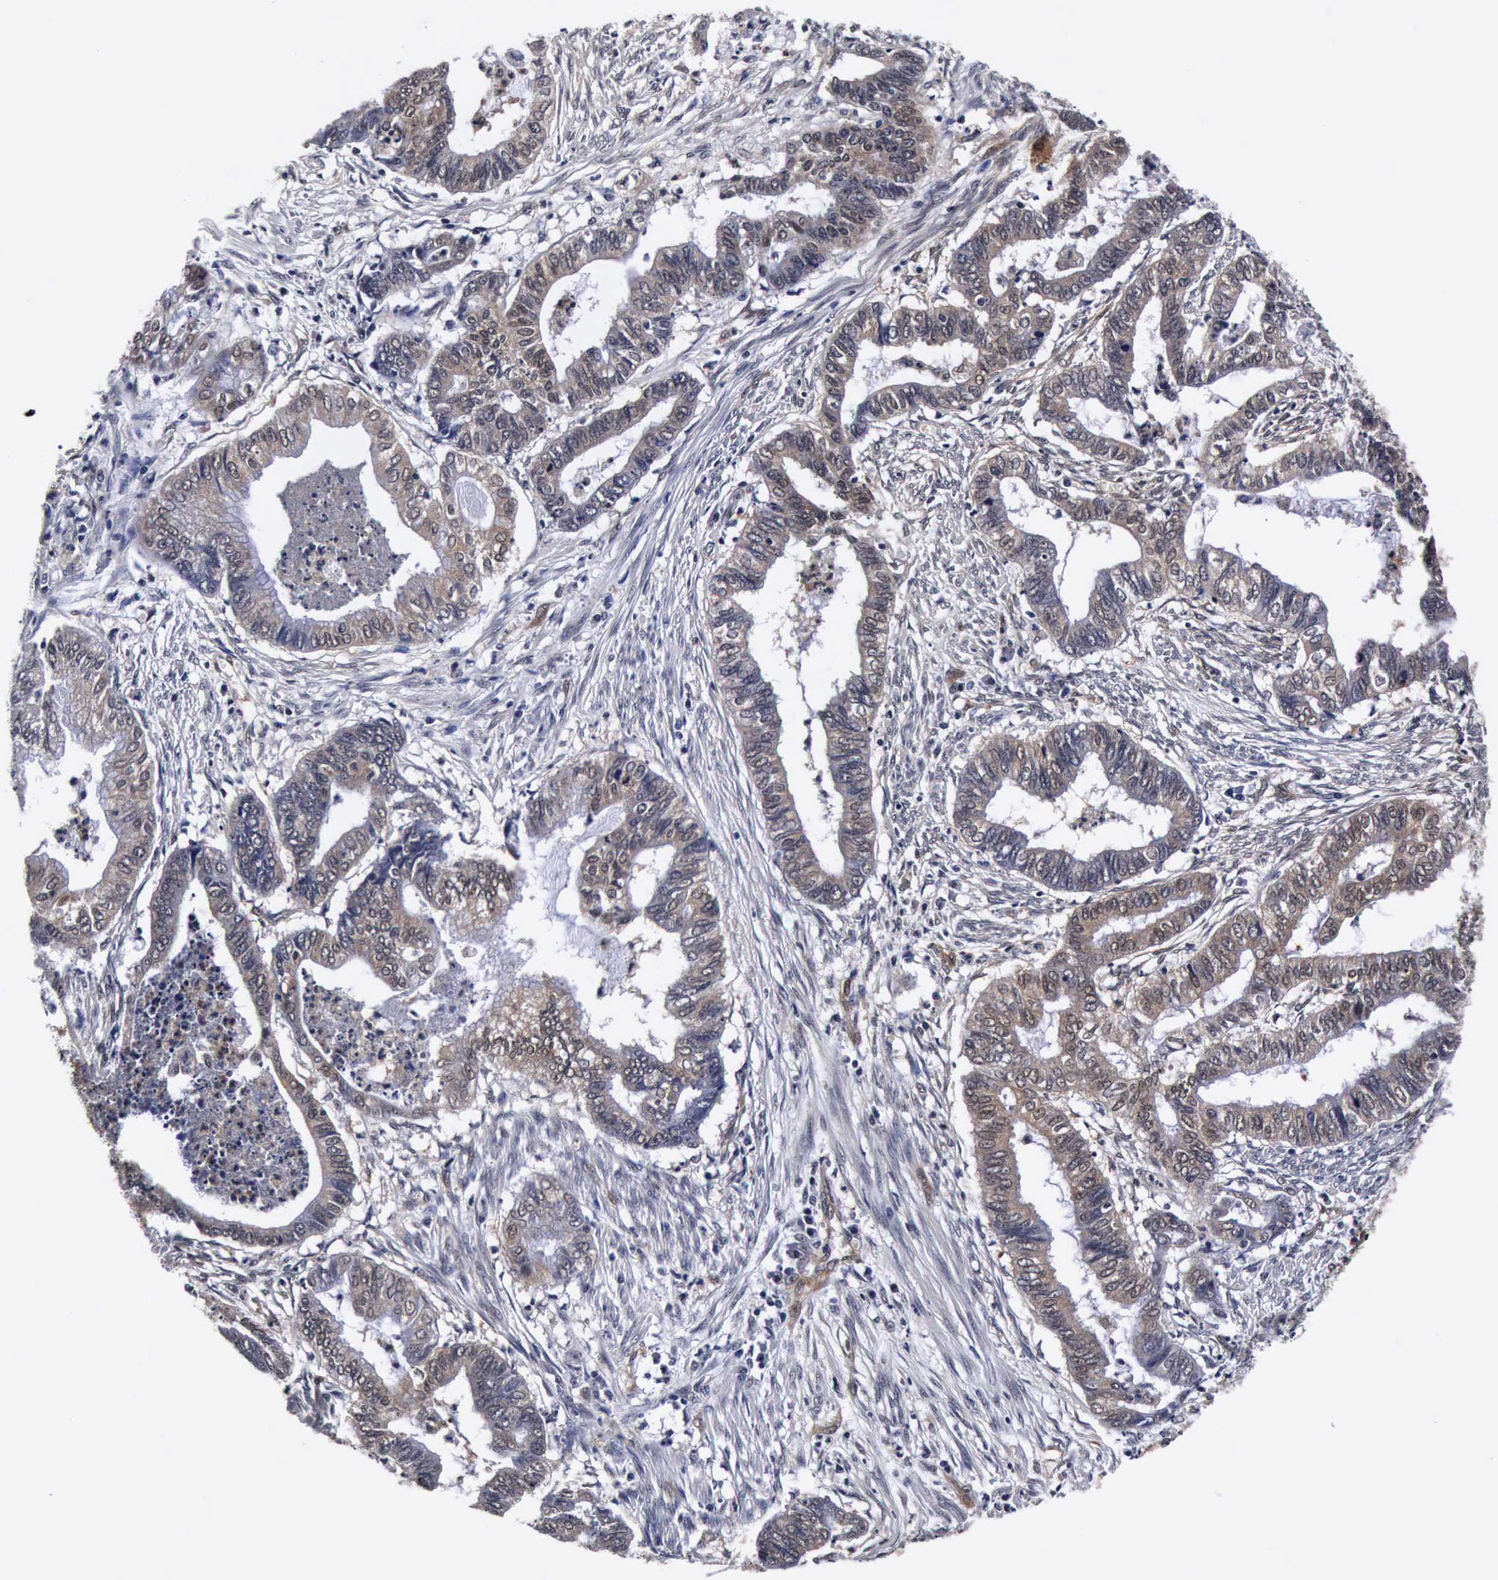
{"staining": {"intensity": "weak", "quantity": ">75%", "location": "cytoplasmic/membranous"}, "tissue": "endometrial cancer", "cell_type": "Tumor cells", "image_type": "cancer", "snomed": [{"axis": "morphology", "description": "Necrosis, NOS"}, {"axis": "morphology", "description": "Adenocarcinoma, NOS"}, {"axis": "topography", "description": "Endometrium"}], "caption": "Endometrial cancer (adenocarcinoma) tissue displays weak cytoplasmic/membranous staining in about >75% of tumor cells", "gene": "UBC", "patient": {"sex": "female", "age": 79}}